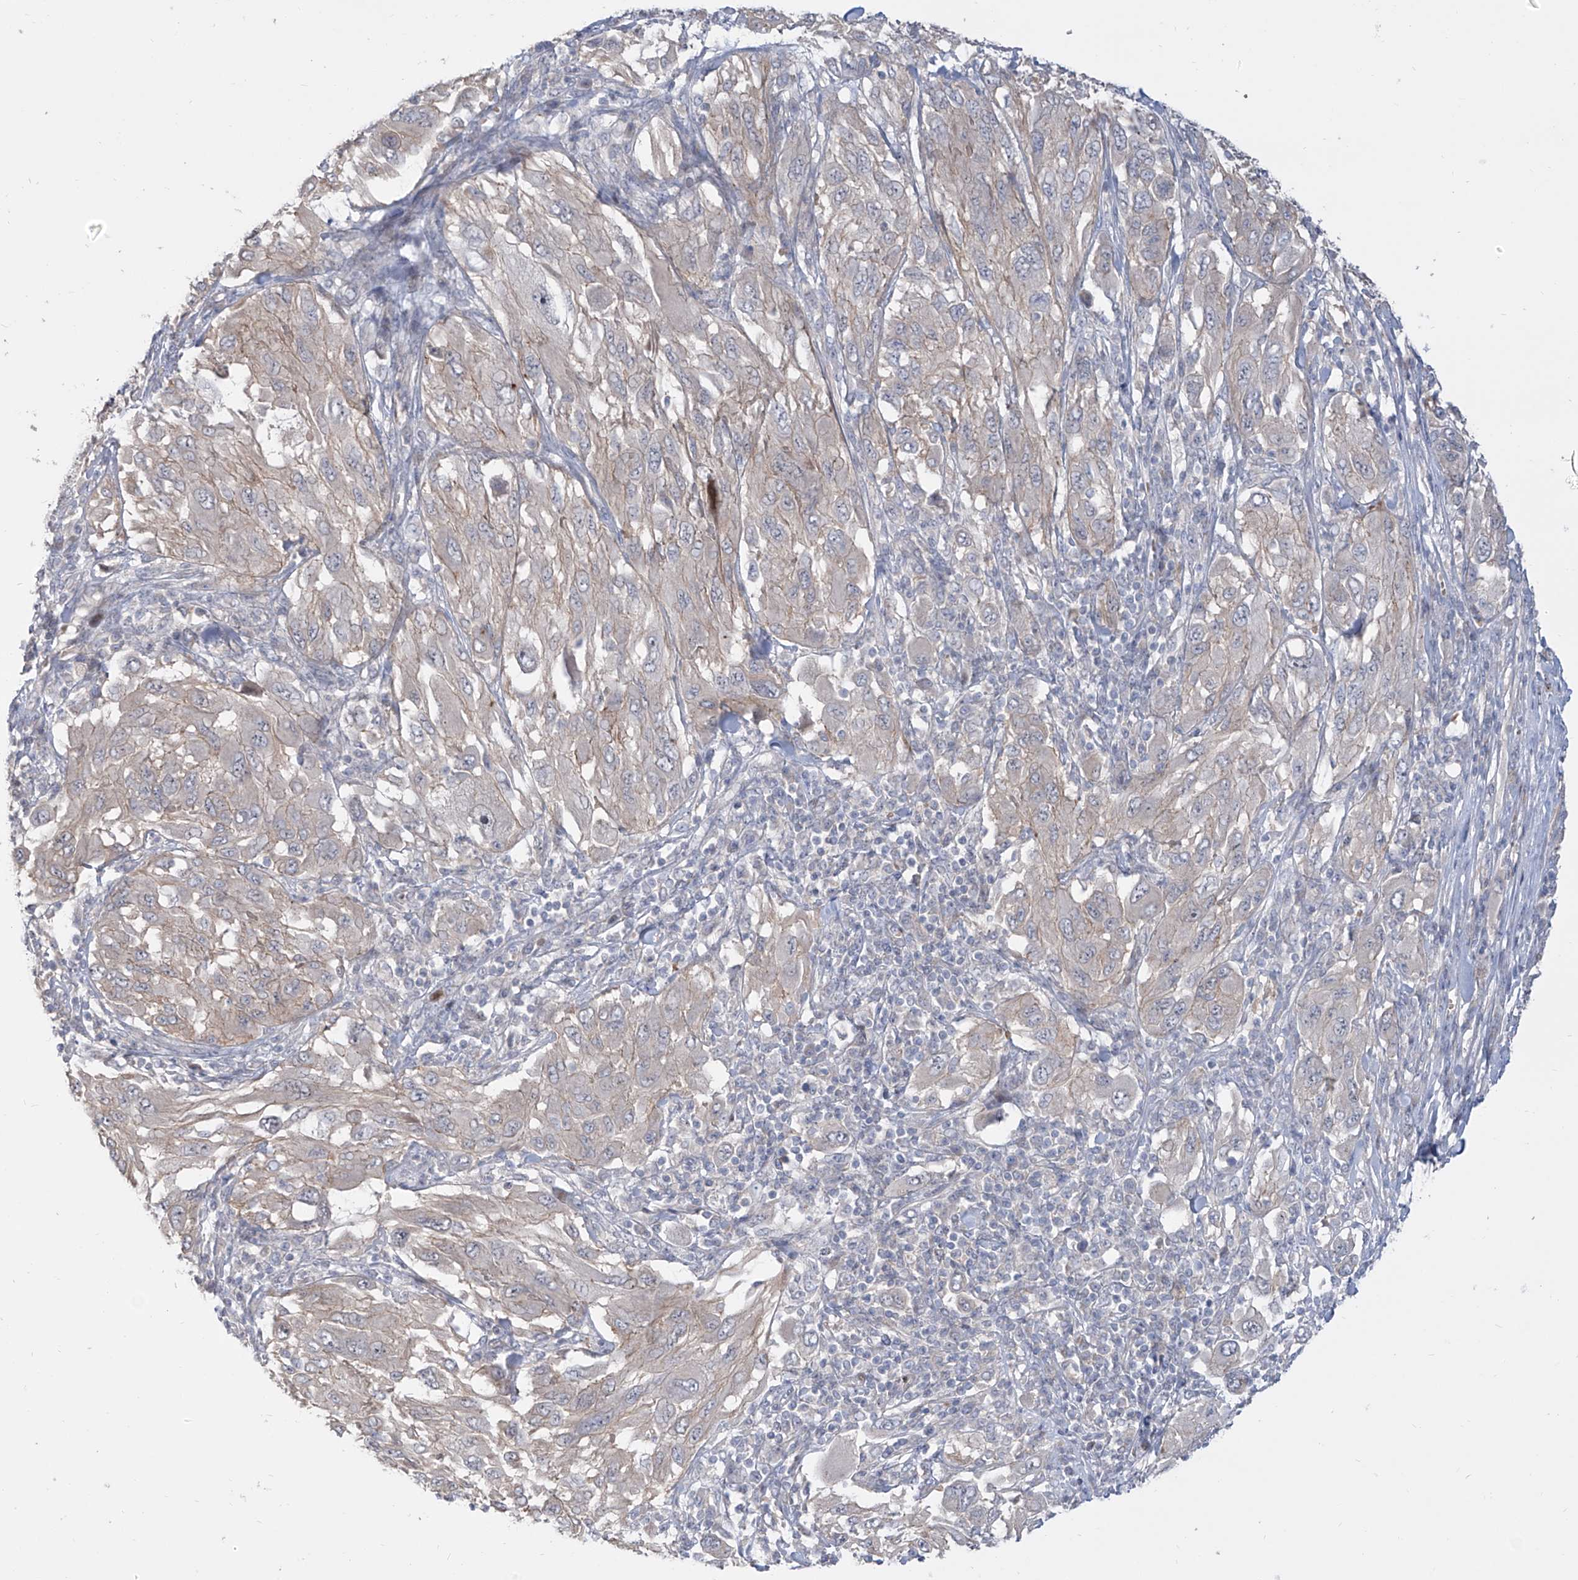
{"staining": {"intensity": "weak", "quantity": "<25%", "location": "cytoplasmic/membranous"}, "tissue": "melanoma", "cell_type": "Tumor cells", "image_type": "cancer", "snomed": [{"axis": "morphology", "description": "Malignant melanoma, NOS"}, {"axis": "topography", "description": "Skin"}], "caption": "This is an immunohistochemistry micrograph of malignant melanoma. There is no staining in tumor cells.", "gene": "LRRC1", "patient": {"sex": "female", "age": 91}}